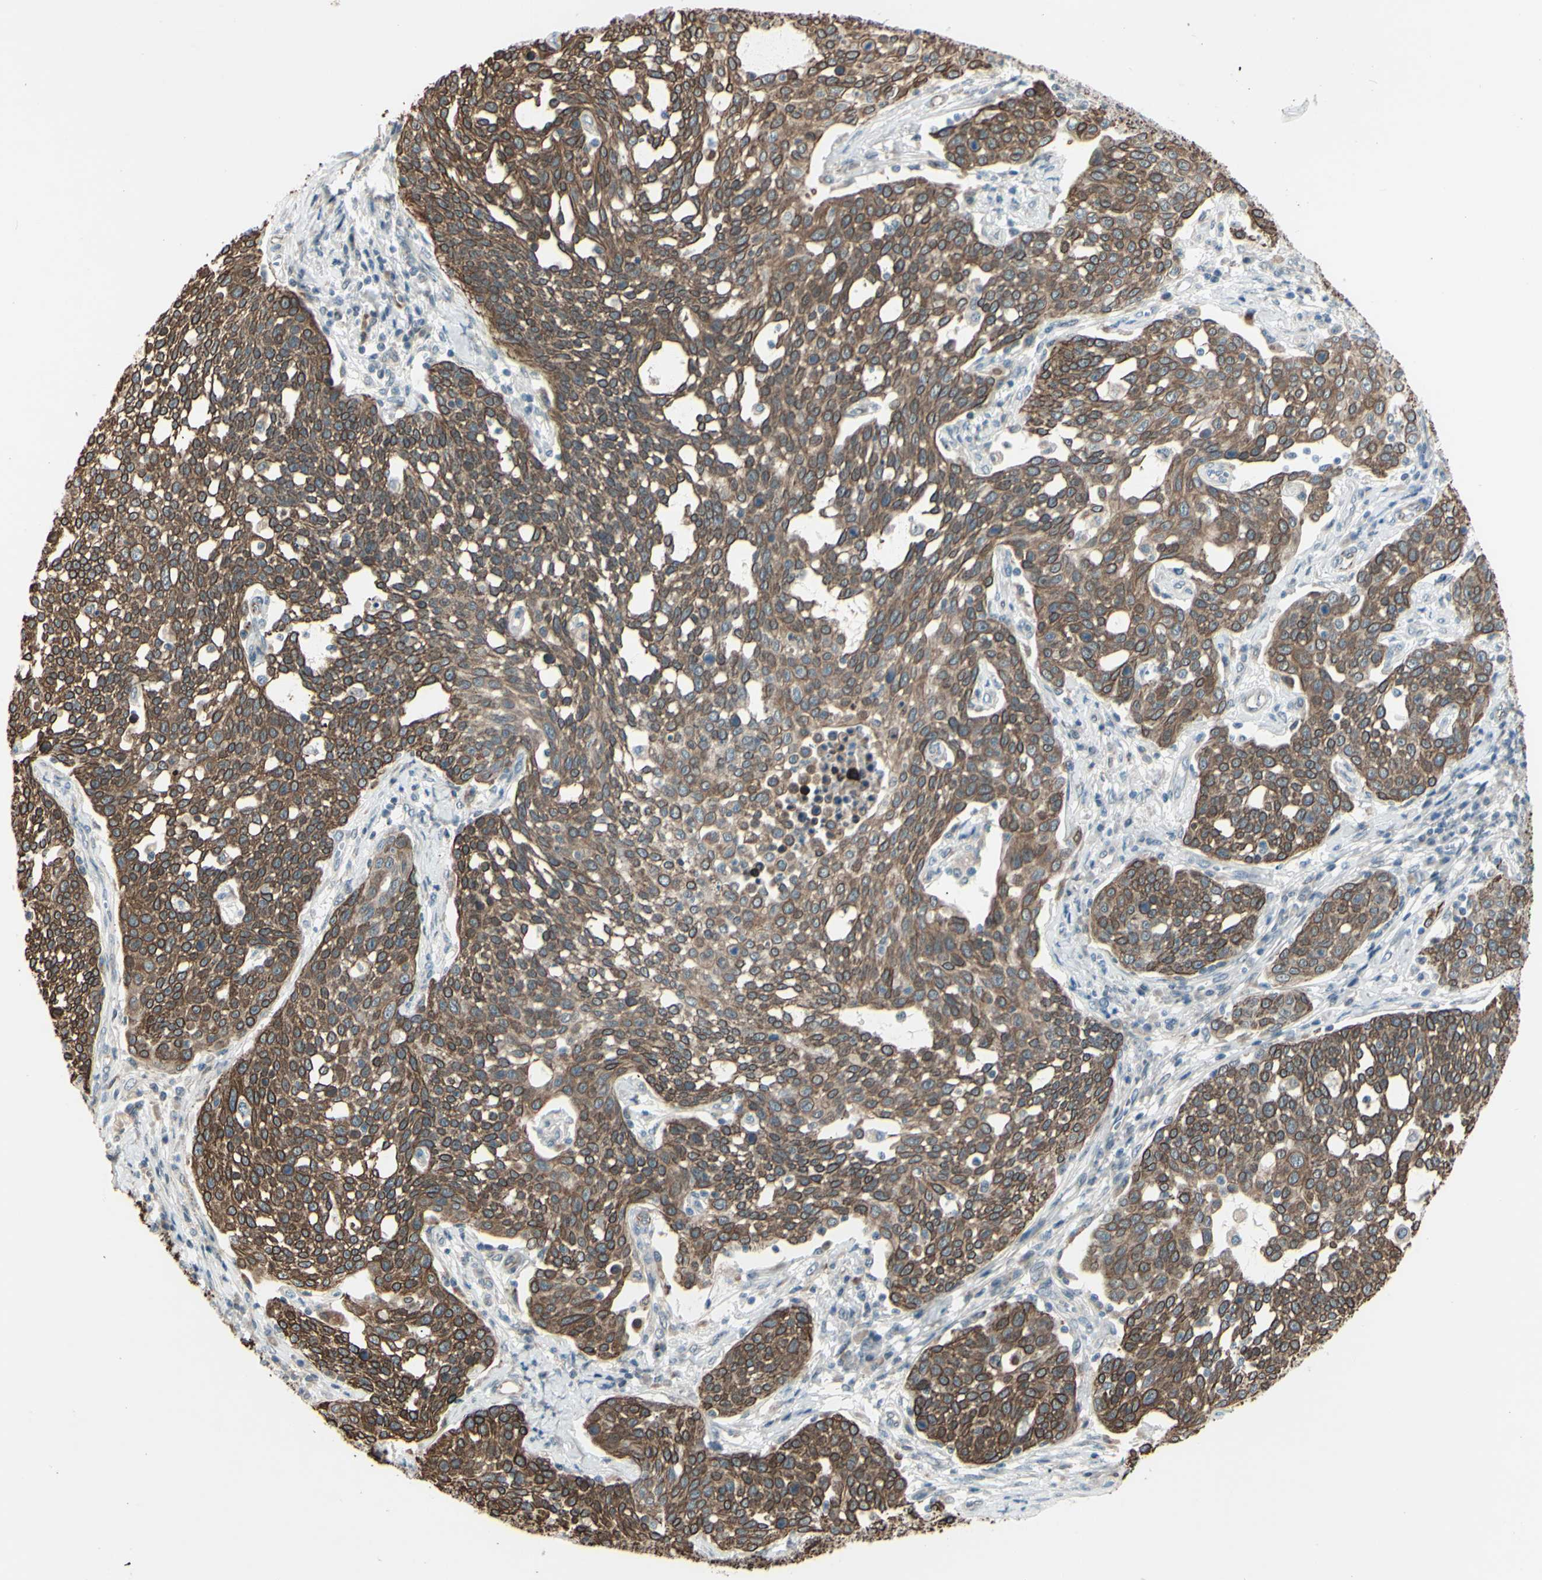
{"staining": {"intensity": "strong", "quantity": "25%-75%", "location": "cytoplasmic/membranous"}, "tissue": "cervical cancer", "cell_type": "Tumor cells", "image_type": "cancer", "snomed": [{"axis": "morphology", "description": "Squamous cell carcinoma, NOS"}, {"axis": "topography", "description": "Cervix"}], "caption": "High-magnification brightfield microscopy of squamous cell carcinoma (cervical) stained with DAB (3,3'-diaminobenzidine) (brown) and counterstained with hematoxylin (blue). tumor cells exhibit strong cytoplasmic/membranous positivity is identified in about25%-75% of cells. The staining is performed using DAB (3,3'-diaminobenzidine) brown chromogen to label protein expression. The nuclei are counter-stained blue using hematoxylin.", "gene": "FGFR2", "patient": {"sex": "female", "age": 34}}